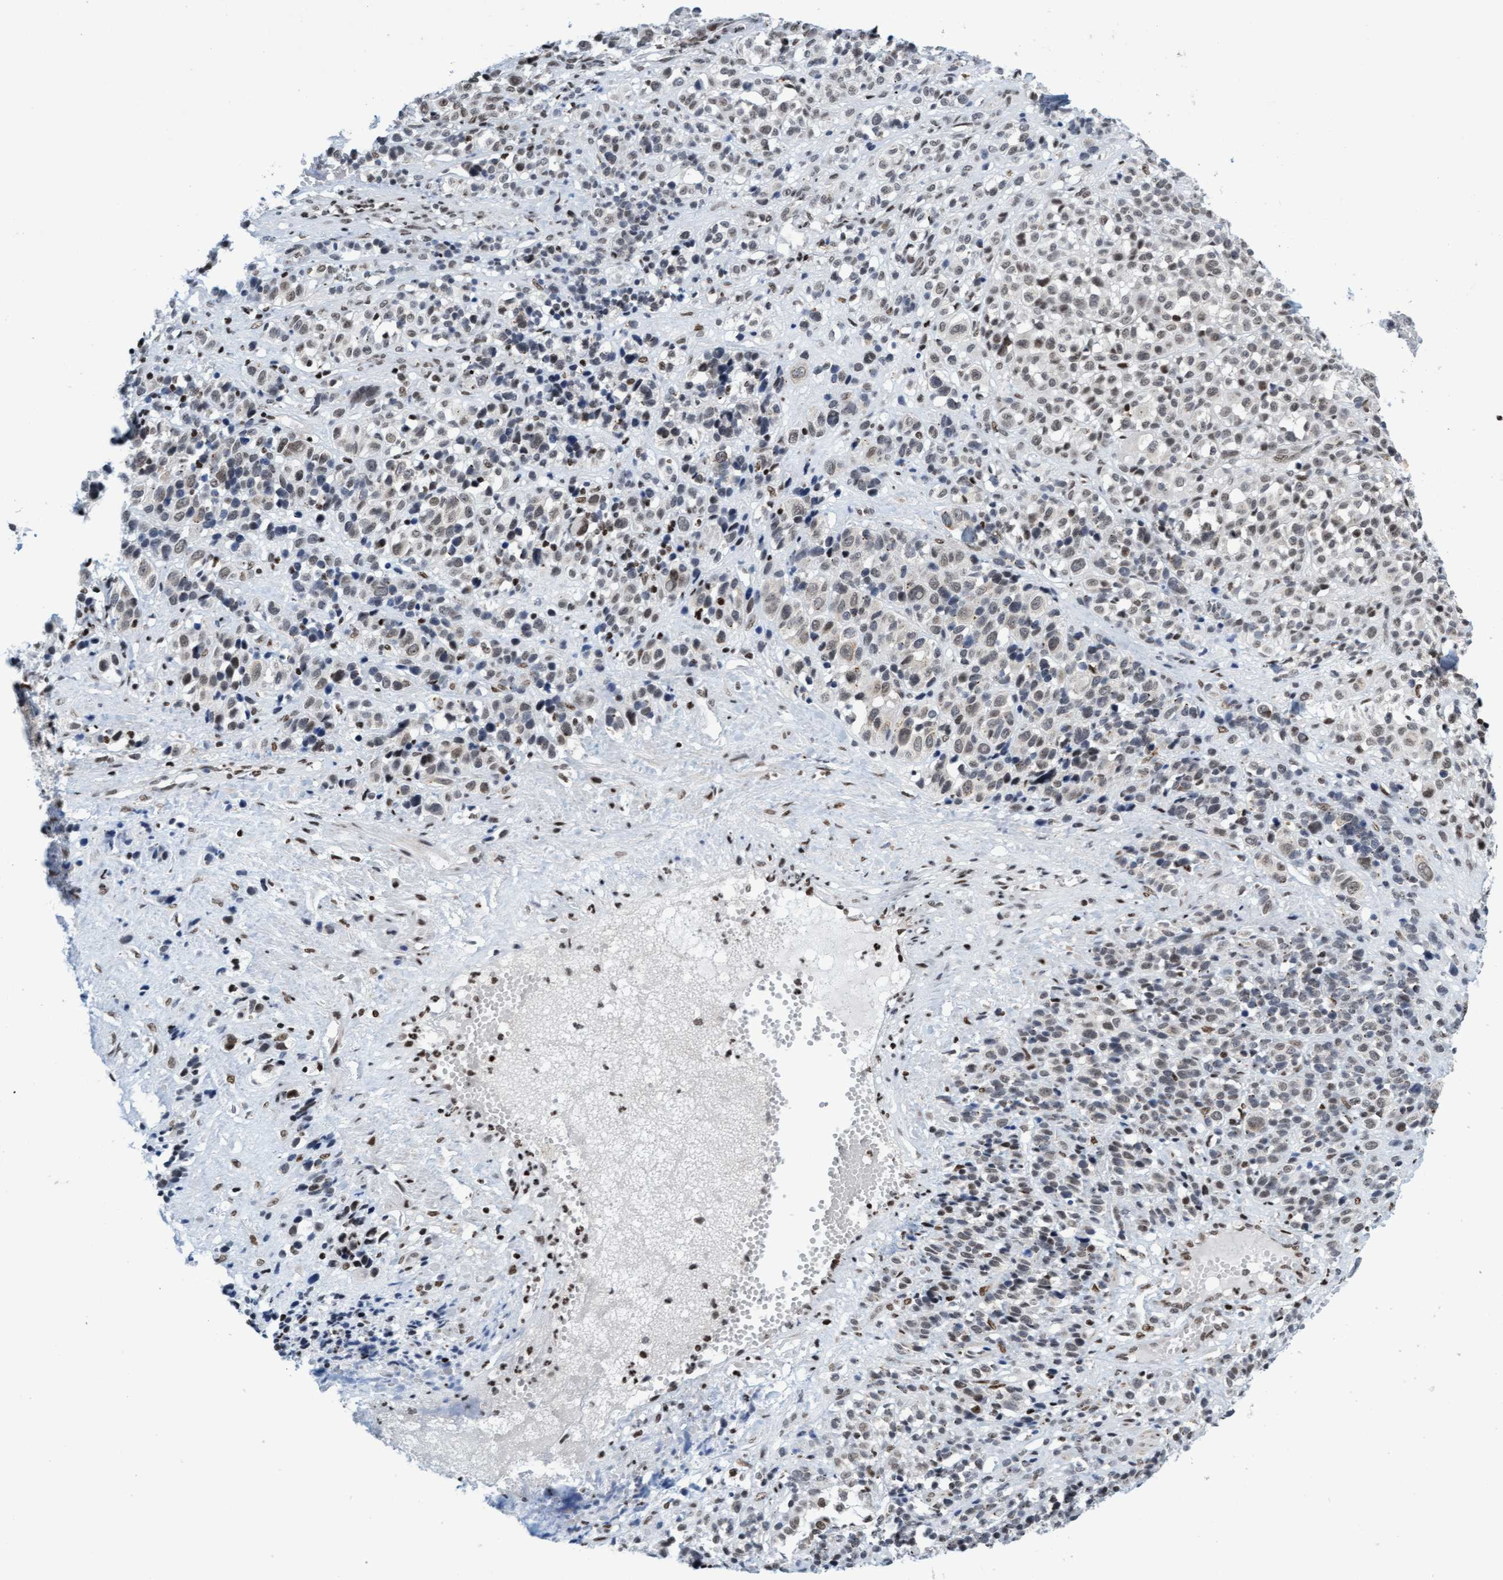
{"staining": {"intensity": "weak", "quantity": "25%-75%", "location": "nuclear"}, "tissue": "melanoma", "cell_type": "Tumor cells", "image_type": "cancer", "snomed": [{"axis": "morphology", "description": "Malignant melanoma, Metastatic site"}, {"axis": "topography", "description": "Skin"}], "caption": "Immunohistochemical staining of human malignant melanoma (metastatic site) exhibits low levels of weak nuclear positivity in approximately 25%-75% of tumor cells.", "gene": "GLRX2", "patient": {"sex": "female", "age": 74}}